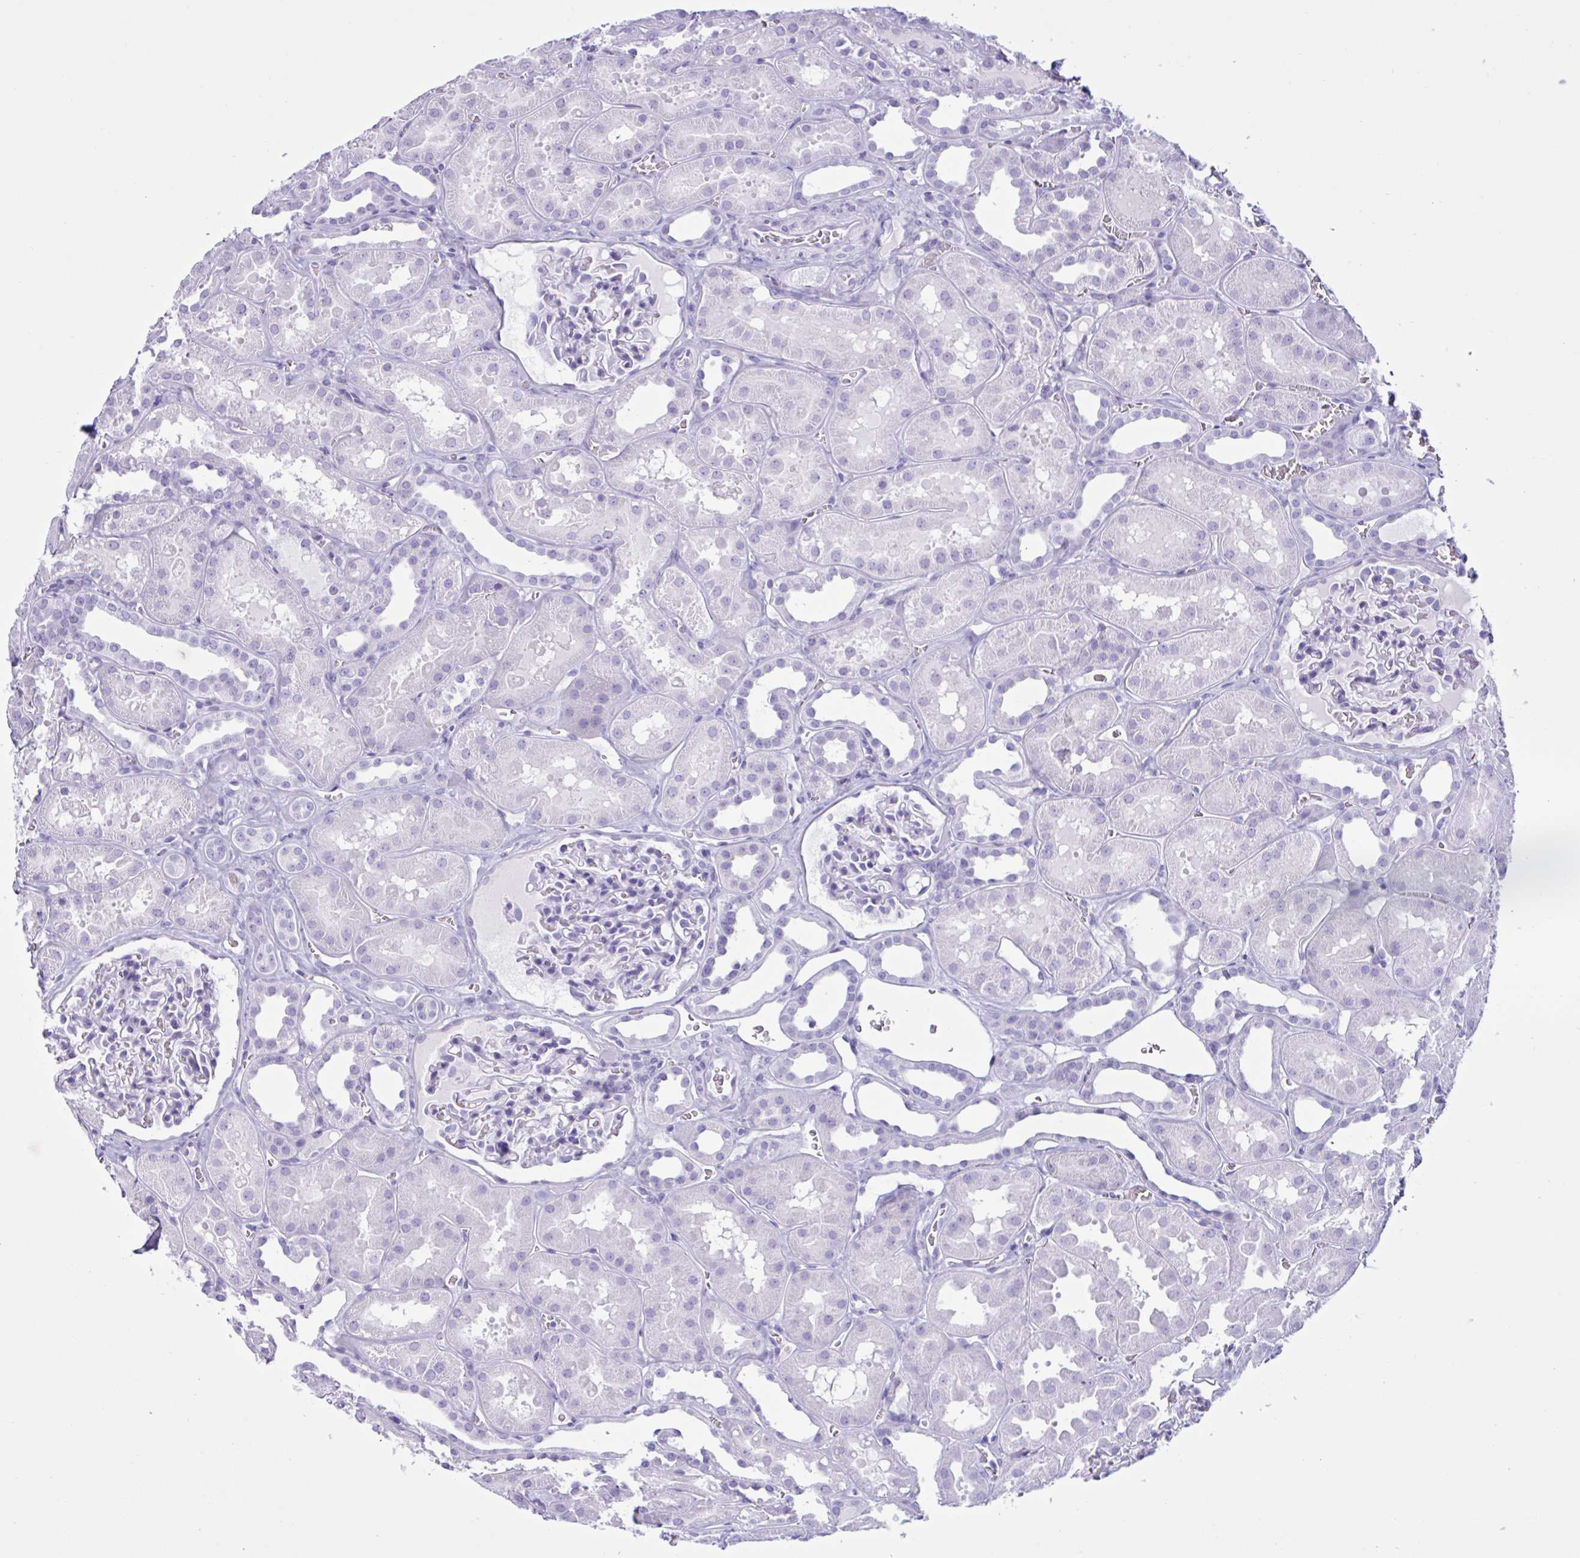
{"staining": {"intensity": "negative", "quantity": "none", "location": "none"}, "tissue": "kidney", "cell_type": "Cells in glomeruli", "image_type": "normal", "snomed": [{"axis": "morphology", "description": "Normal tissue, NOS"}, {"axis": "topography", "description": "Kidney"}], "caption": "This is an immunohistochemistry (IHC) histopathology image of unremarkable kidney. There is no positivity in cells in glomeruli.", "gene": "MRGPRG", "patient": {"sex": "female", "age": 41}}